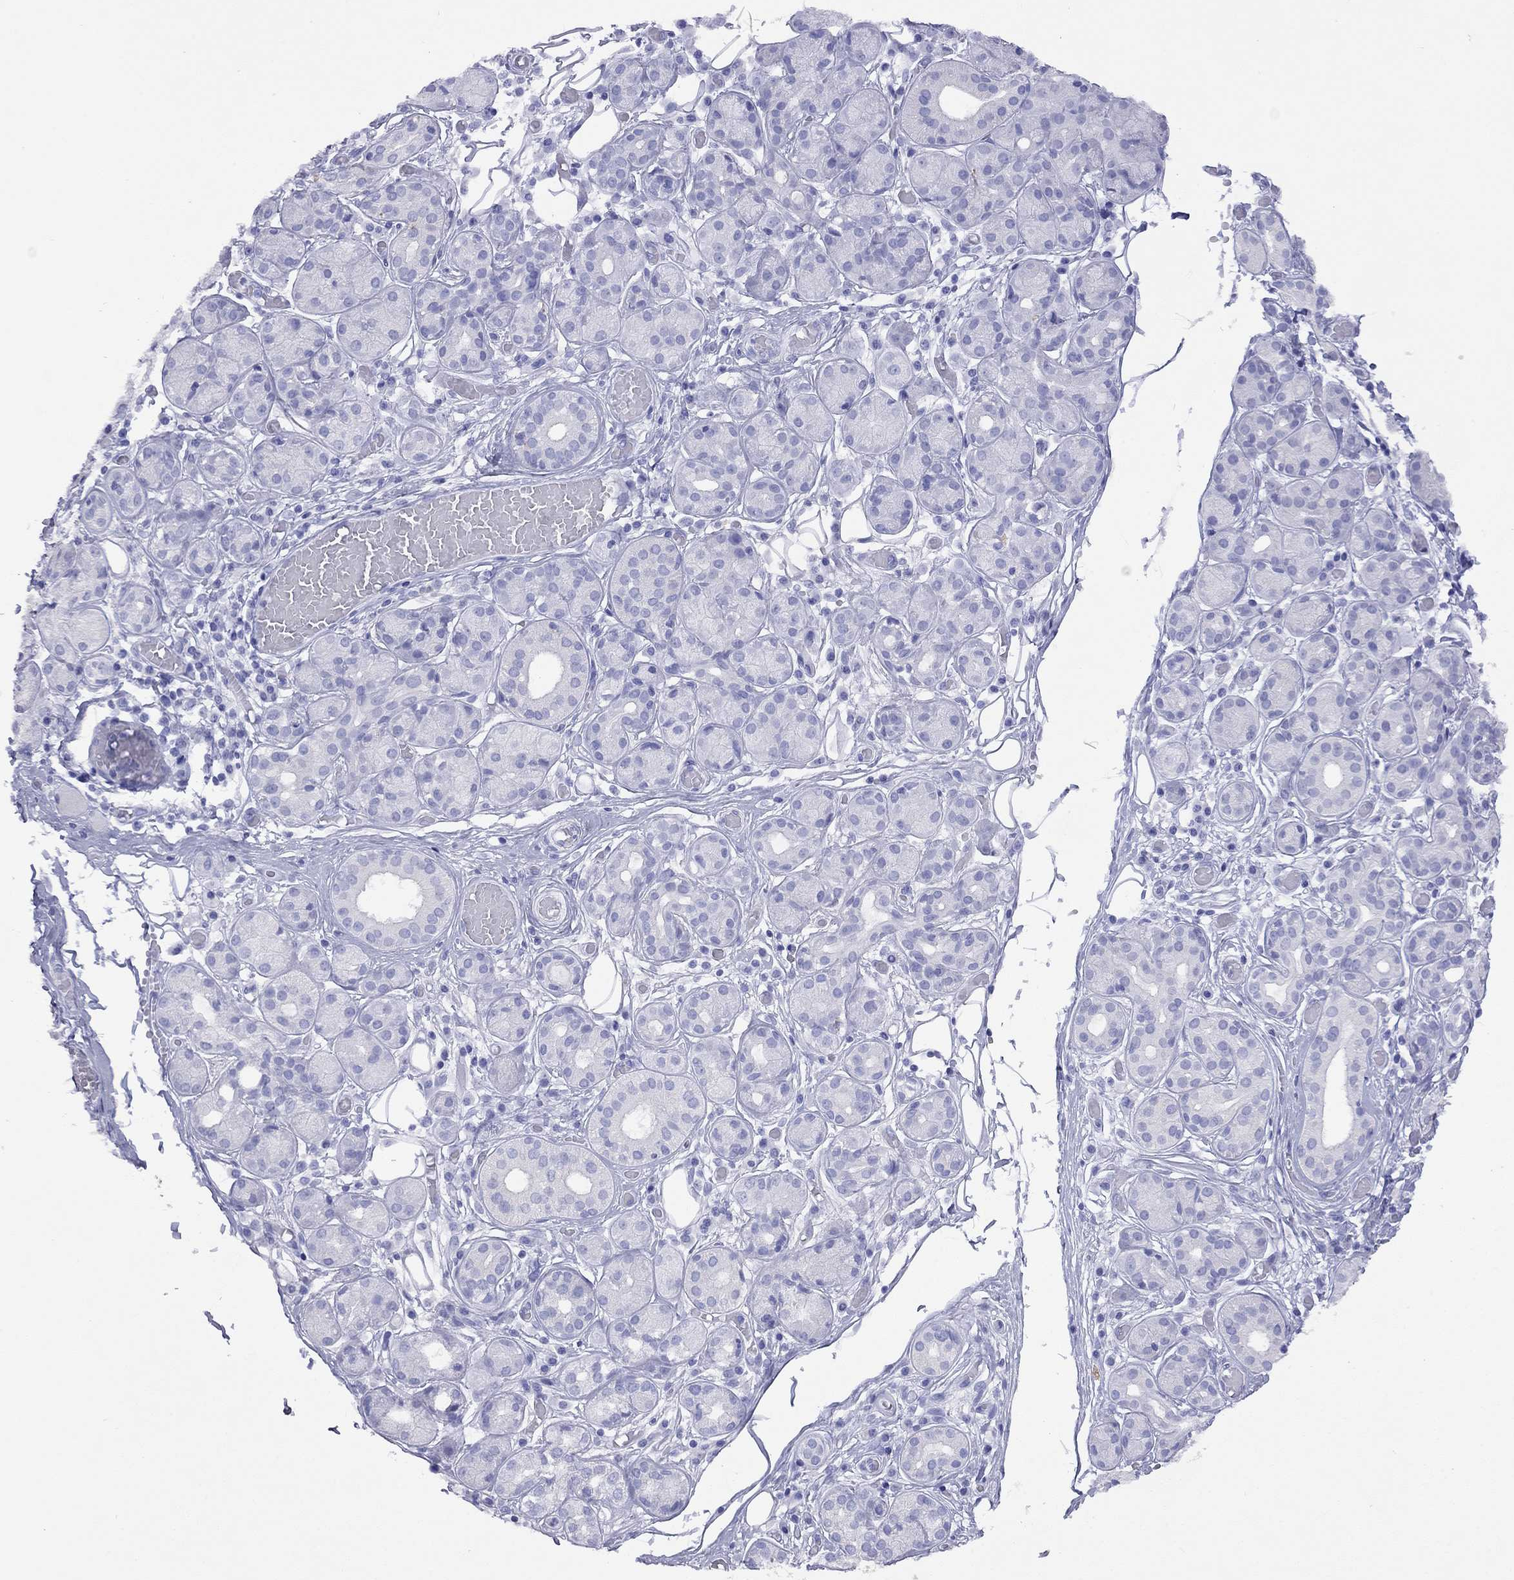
{"staining": {"intensity": "negative", "quantity": "none", "location": "none"}, "tissue": "salivary gland", "cell_type": "Glandular cells", "image_type": "normal", "snomed": [{"axis": "morphology", "description": "Normal tissue, NOS"}, {"axis": "topography", "description": "Salivary gland"}, {"axis": "topography", "description": "Peripheral nerve tissue"}], "caption": "Glandular cells are negative for protein expression in unremarkable human salivary gland. (IHC, brightfield microscopy, high magnification).", "gene": "HLA", "patient": {"sex": "male", "age": 71}}